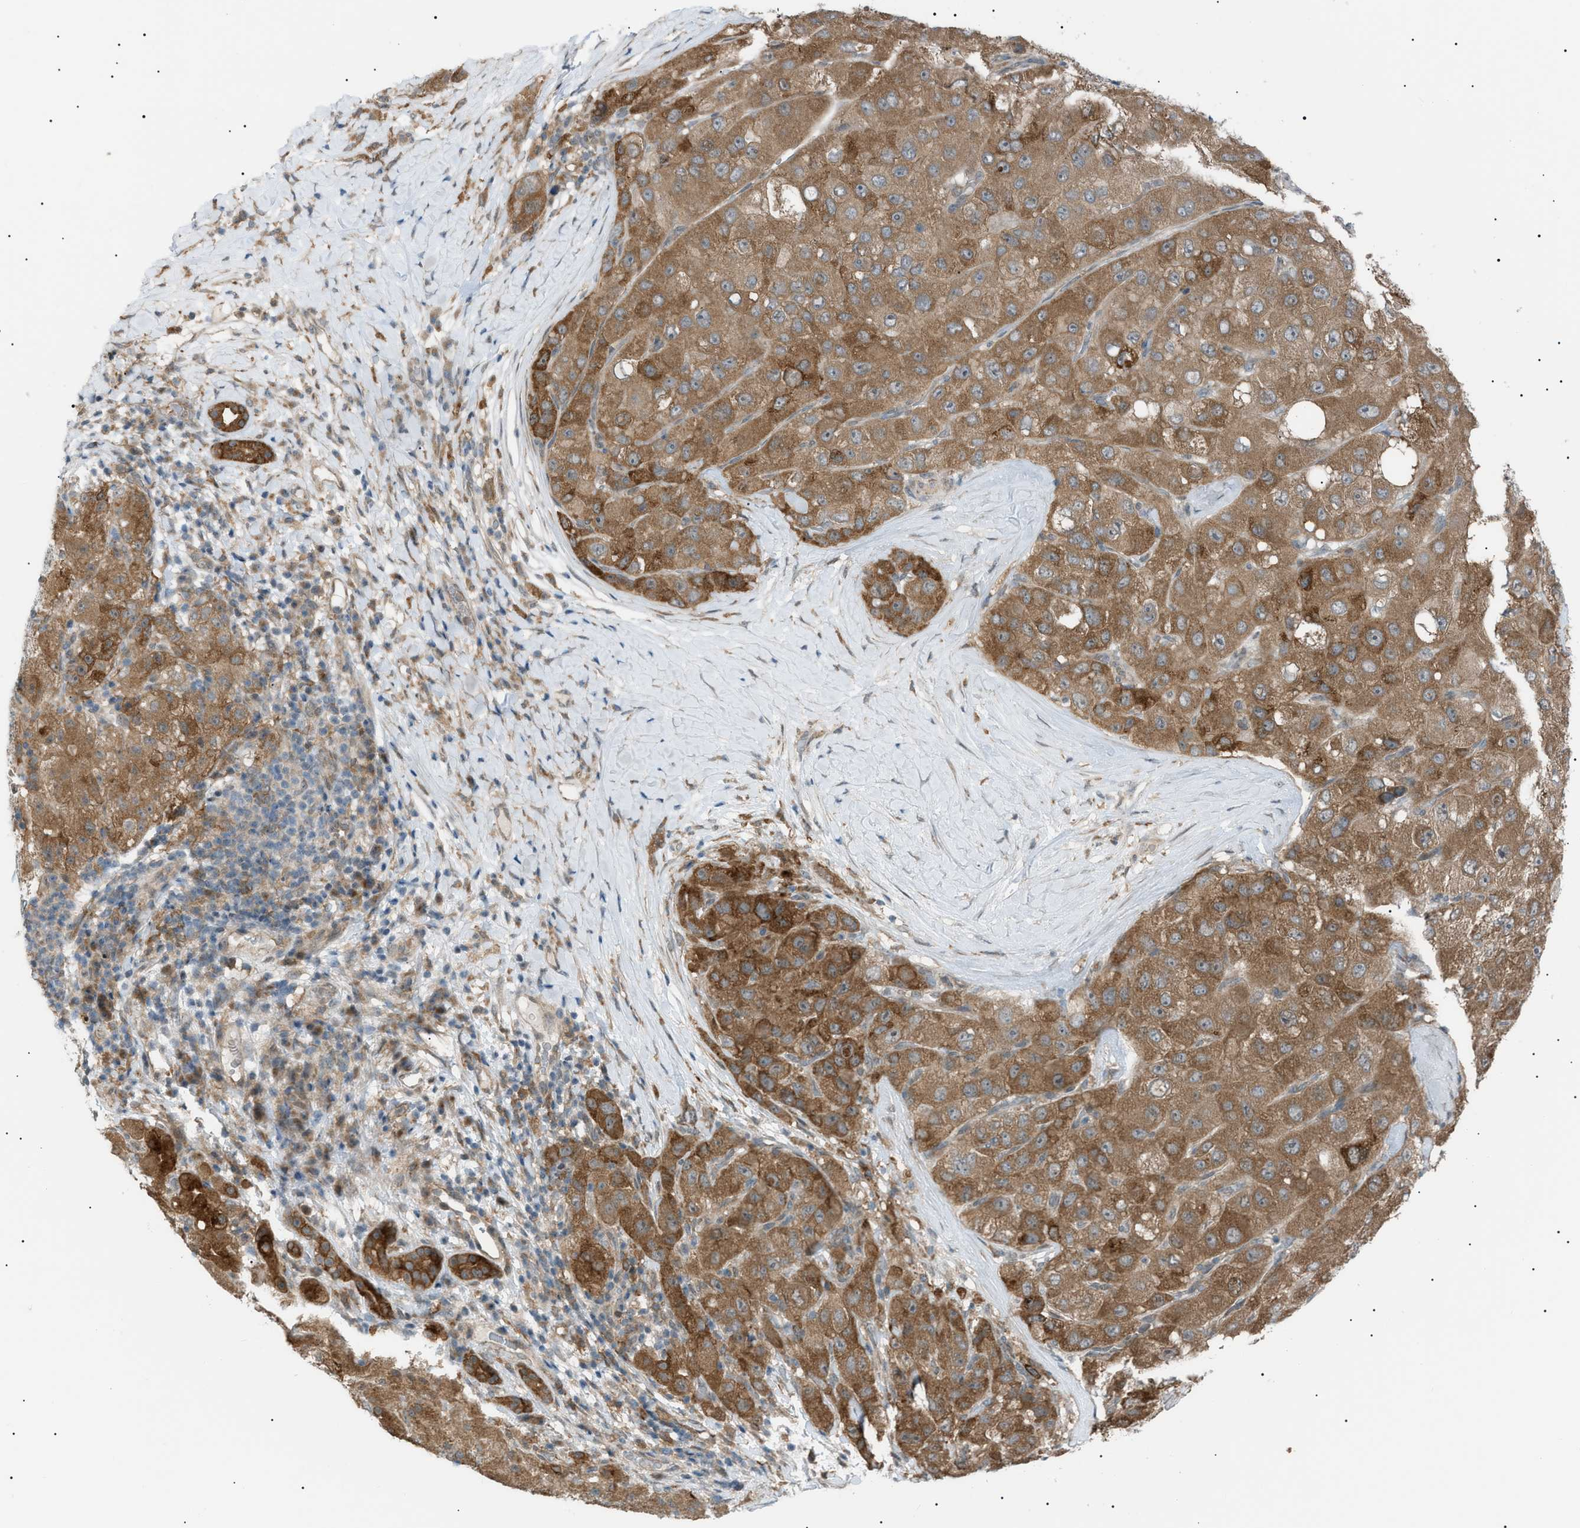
{"staining": {"intensity": "strong", "quantity": "25%-75%", "location": "cytoplasmic/membranous"}, "tissue": "liver cancer", "cell_type": "Tumor cells", "image_type": "cancer", "snomed": [{"axis": "morphology", "description": "Carcinoma, Hepatocellular, NOS"}, {"axis": "topography", "description": "Liver"}], "caption": "The immunohistochemical stain shows strong cytoplasmic/membranous staining in tumor cells of liver hepatocellular carcinoma tissue.", "gene": "LPIN2", "patient": {"sex": "male", "age": 80}}